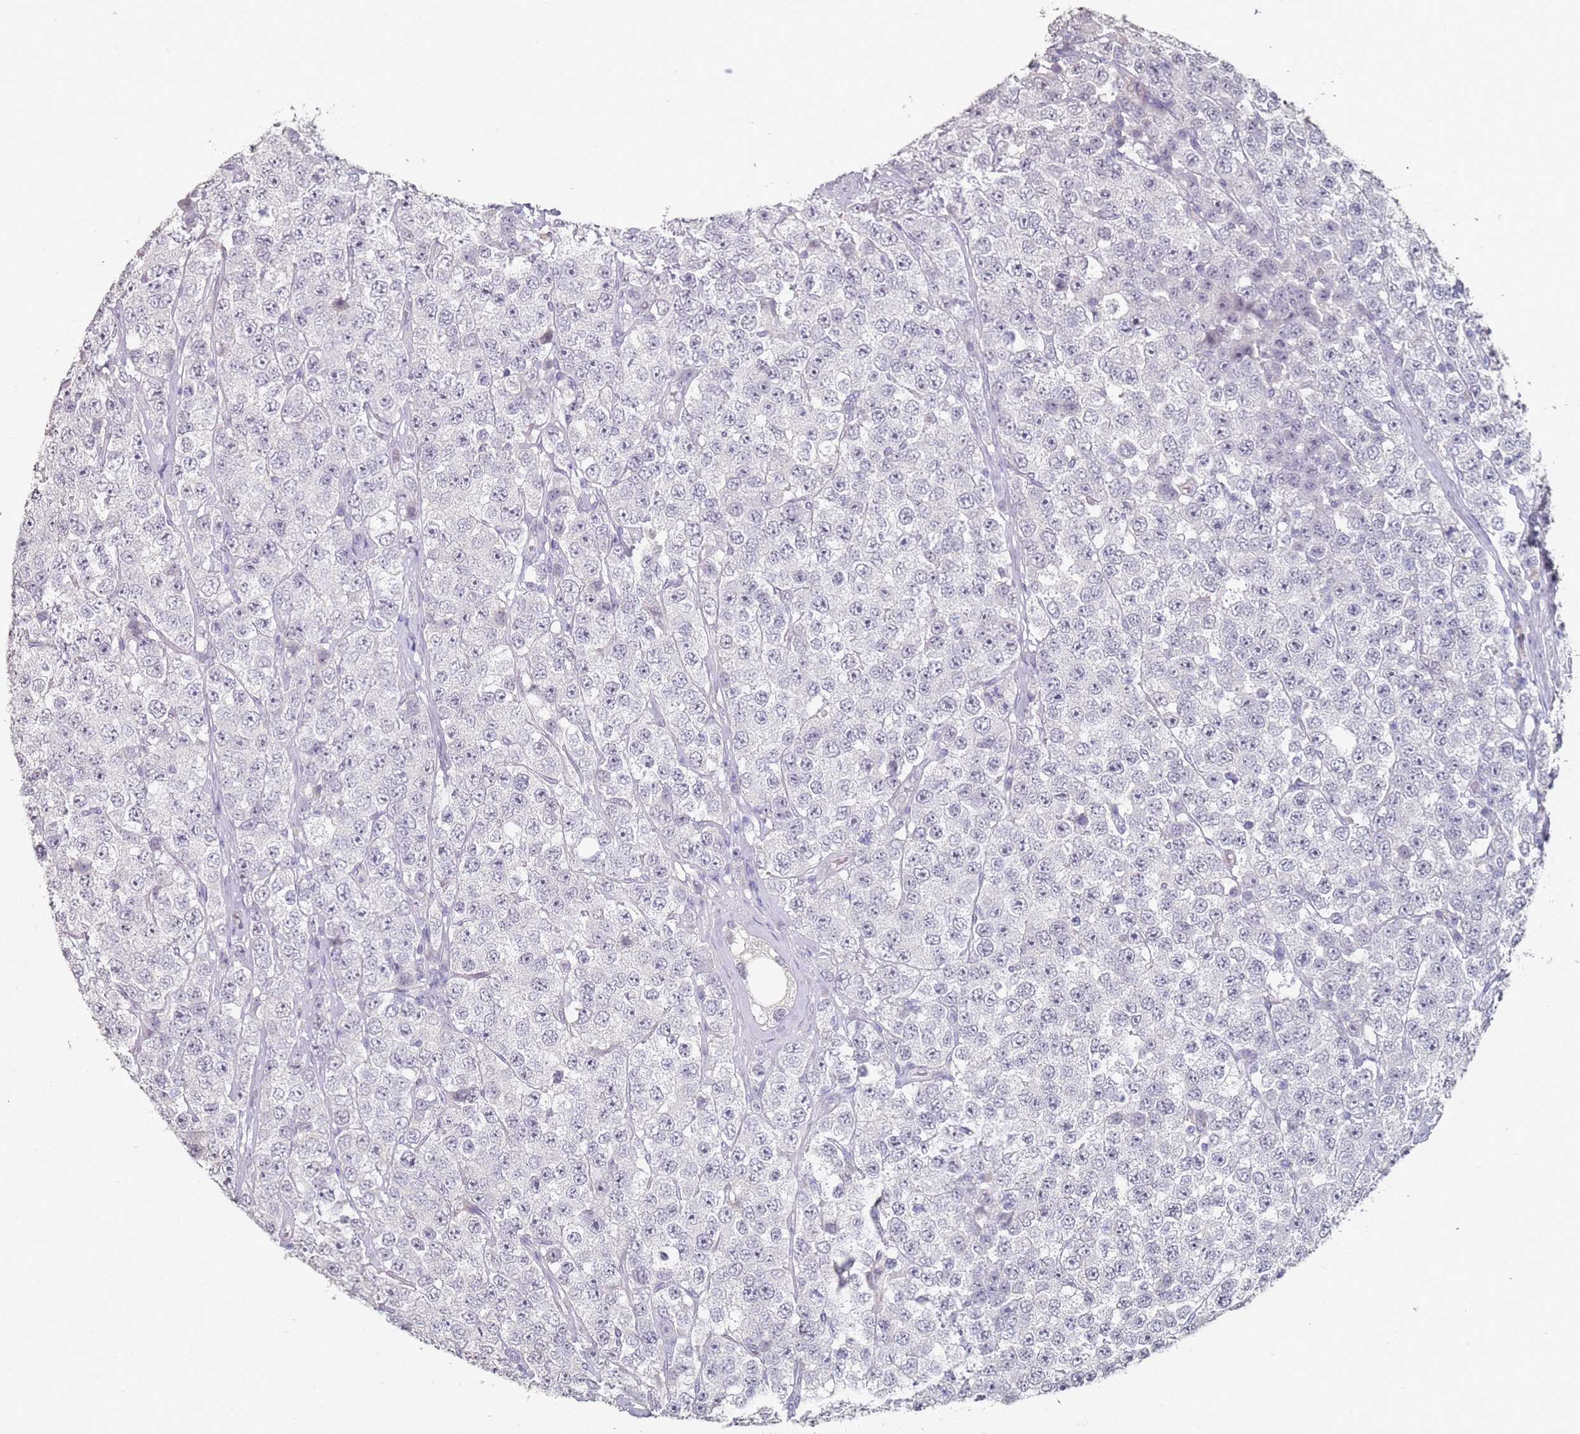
{"staining": {"intensity": "negative", "quantity": "none", "location": "none"}, "tissue": "testis cancer", "cell_type": "Tumor cells", "image_type": "cancer", "snomed": [{"axis": "morphology", "description": "Seminoma, NOS"}, {"axis": "topography", "description": "Testis"}], "caption": "Immunohistochemical staining of human testis cancer (seminoma) shows no significant staining in tumor cells.", "gene": "DNAH11", "patient": {"sex": "male", "age": 28}}